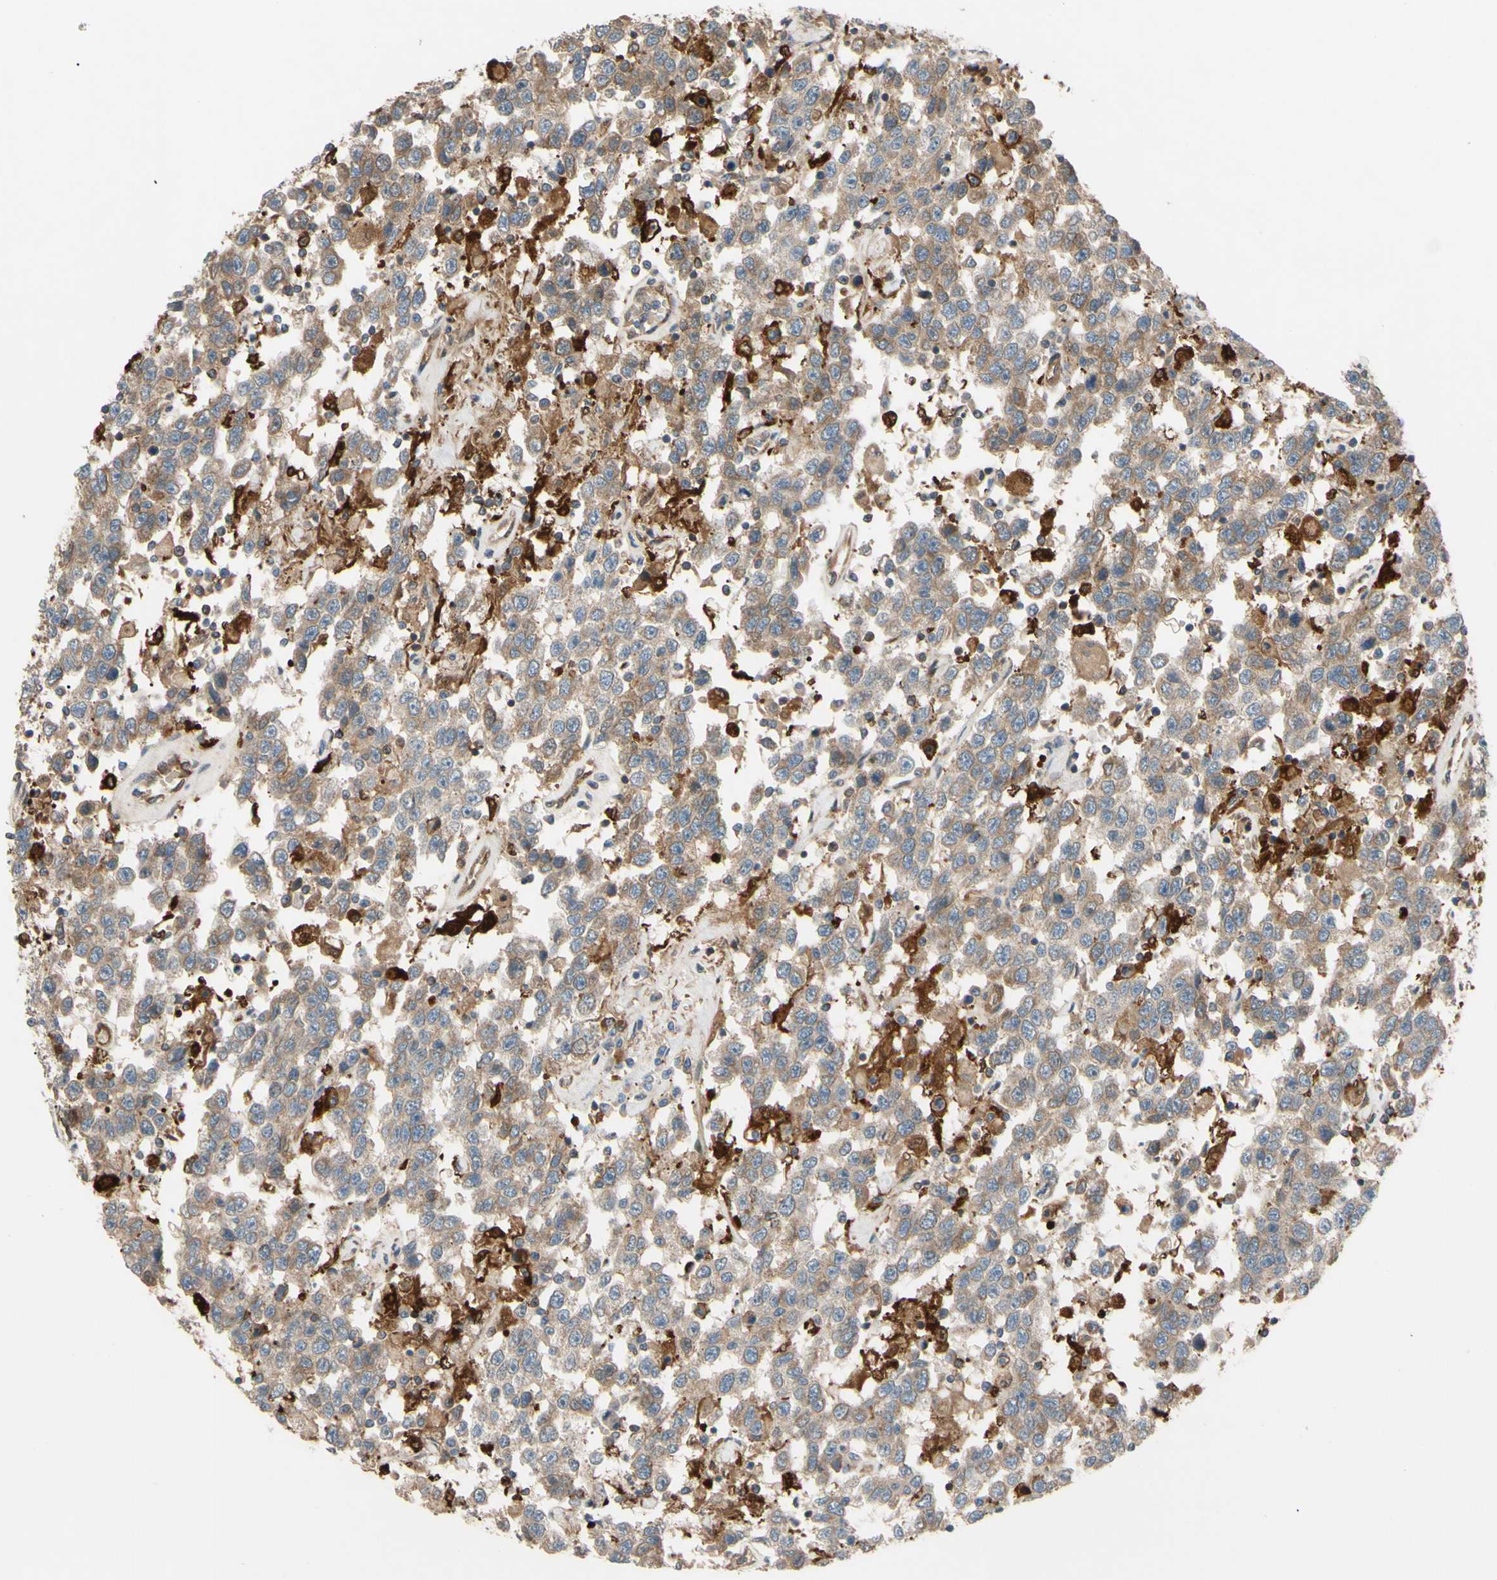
{"staining": {"intensity": "weak", "quantity": ">75%", "location": "cytoplasmic/membranous"}, "tissue": "testis cancer", "cell_type": "Tumor cells", "image_type": "cancer", "snomed": [{"axis": "morphology", "description": "Seminoma, NOS"}, {"axis": "topography", "description": "Testis"}], "caption": "Testis cancer (seminoma) tissue shows weak cytoplasmic/membranous expression in about >75% of tumor cells", "gene": "SPTLC1", "patient": {"sex": "male", "age": 41}}